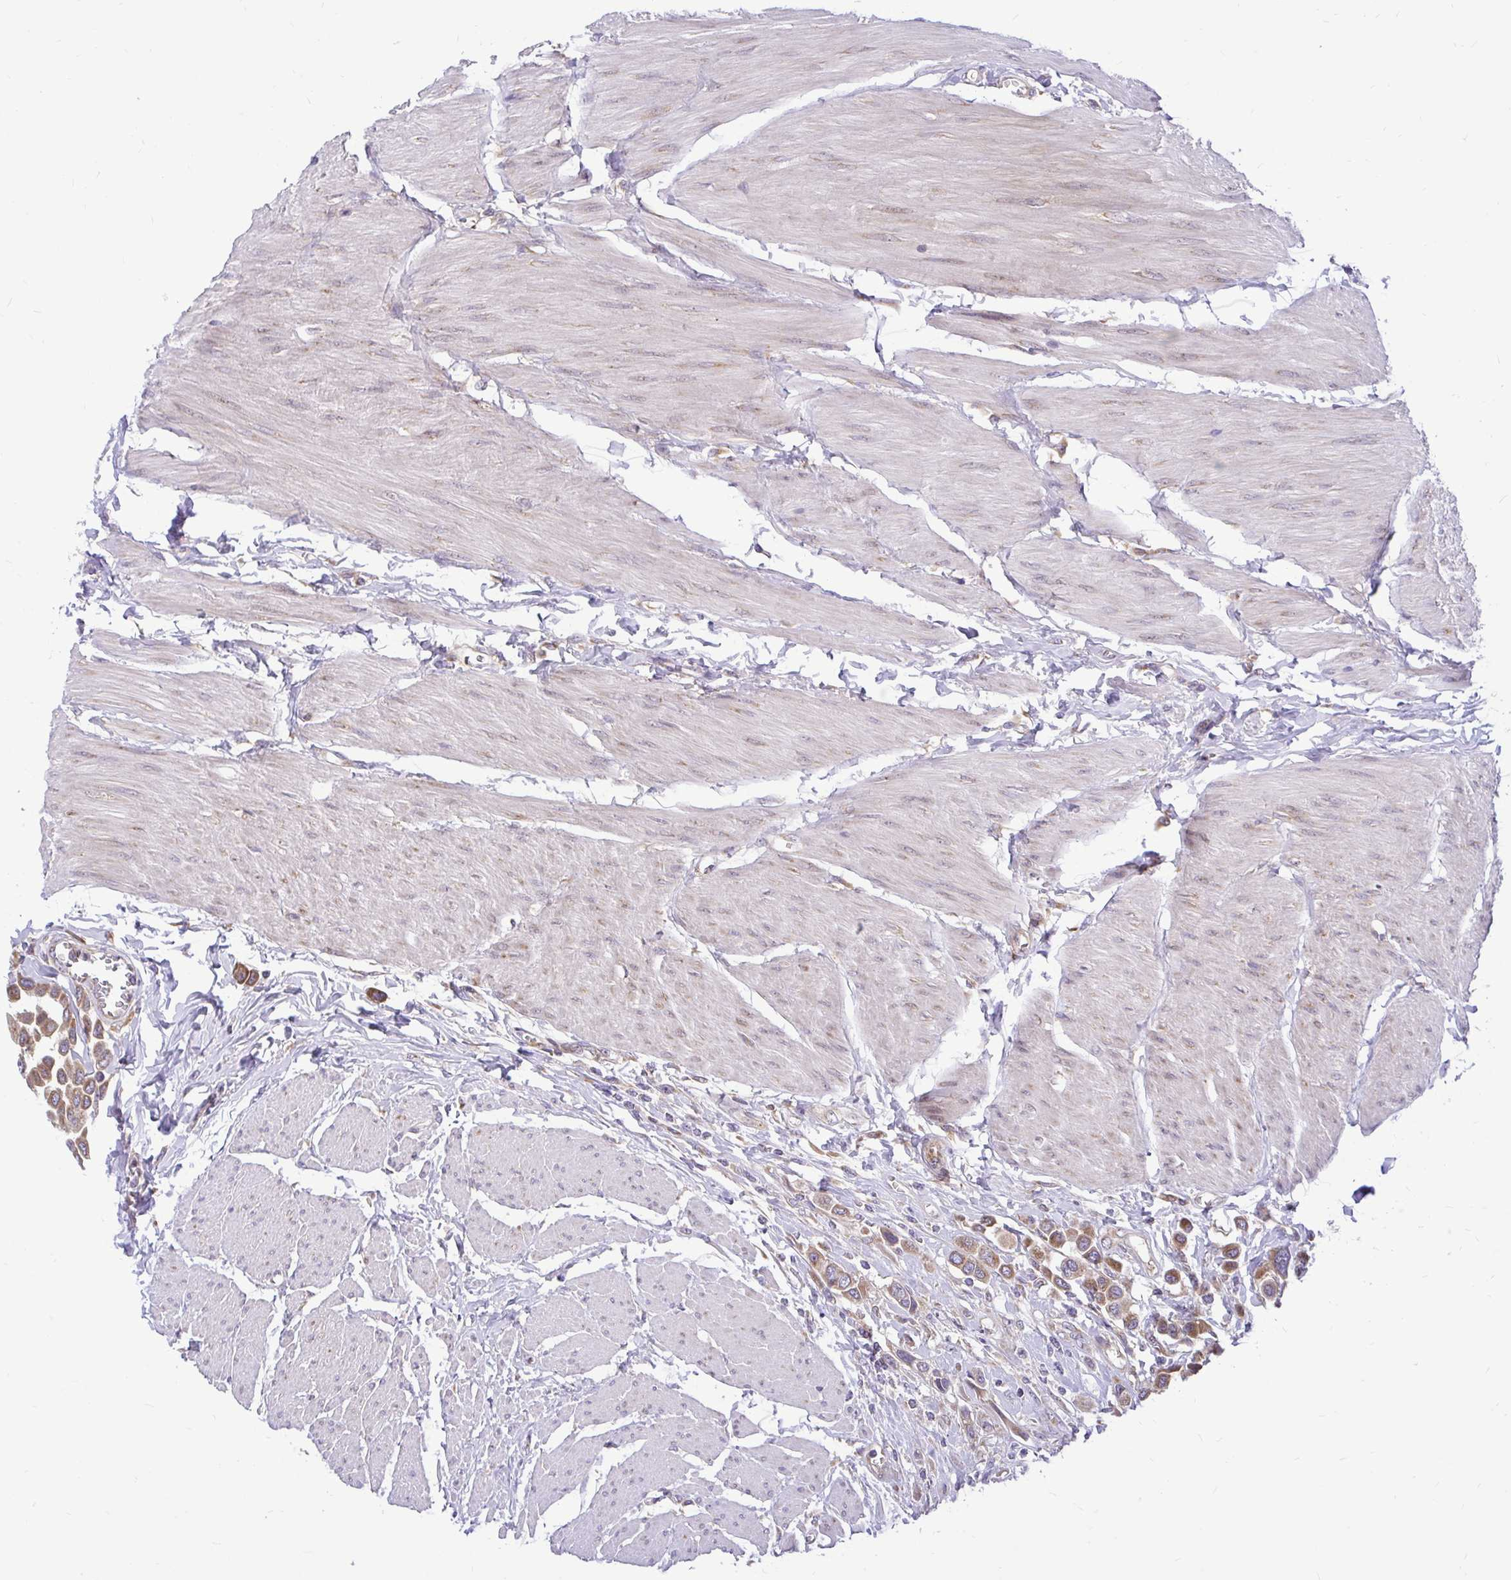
{"staining": {"intensity": "moderate", "quantity": ">75%", "location": "cytoplasmic/membranous"}, "tissue": "urothelial cancer", "cell_type": "Tumor cells", "image_type": "cancer", "snomed": [{"axis": "morphology", "description": "Urothelial carcinoma, High grade"}, {"axis": "topography", "description": "Urinary bladder"}], "caption": "DAB immunohistochemical staining of urothelial cancer shows moderate cytoplasmic/membranous protein positivity in approximately >75% of tumor cells. Ihc stains the protein of interest in brown and the nuclei are stained blue.", "gene": "VTI1B", "patient": {"sex": "male", "age": 50}}